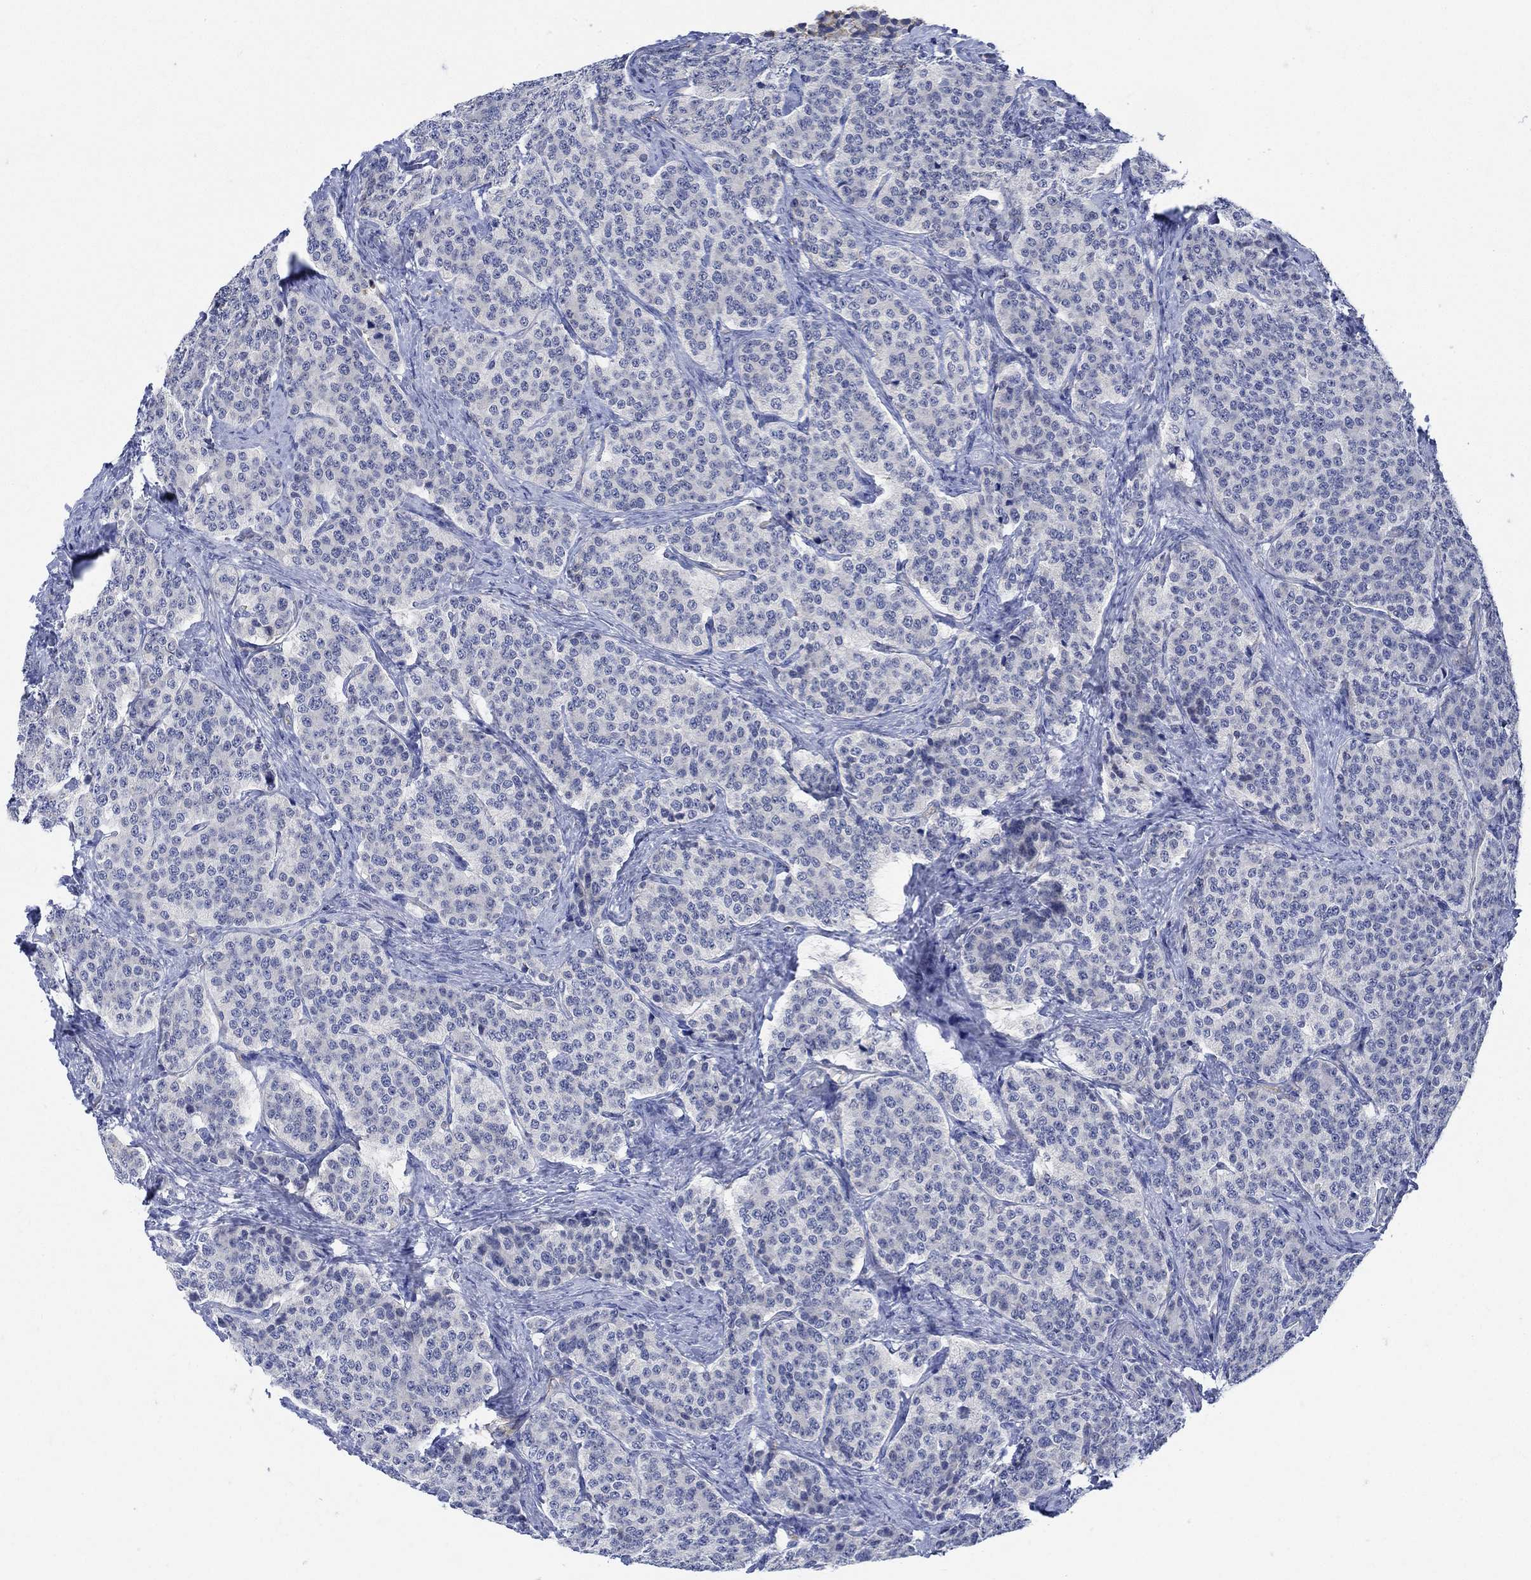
{"staining": {"intensity": "negative", "quantity": "none", "location": "none"}, "tissue": "carcinoid", "cell_type": "Tumor cells", "image_type": "cancer", "snomed": [{"axis": "morphology", "description": "Carcinoid, malignant, NOS"}, {"axis": "topography", "description": "Small intestine"}], "caption": "IHC histopathology image of neoplastic tissue: human carcinoid stained with DAB (3,3'-diaminobenzidine) reveals no significant protein expression in tumor cells.", "gene": "PHF21B", "patient": {"sex": "female", "age": 58}}